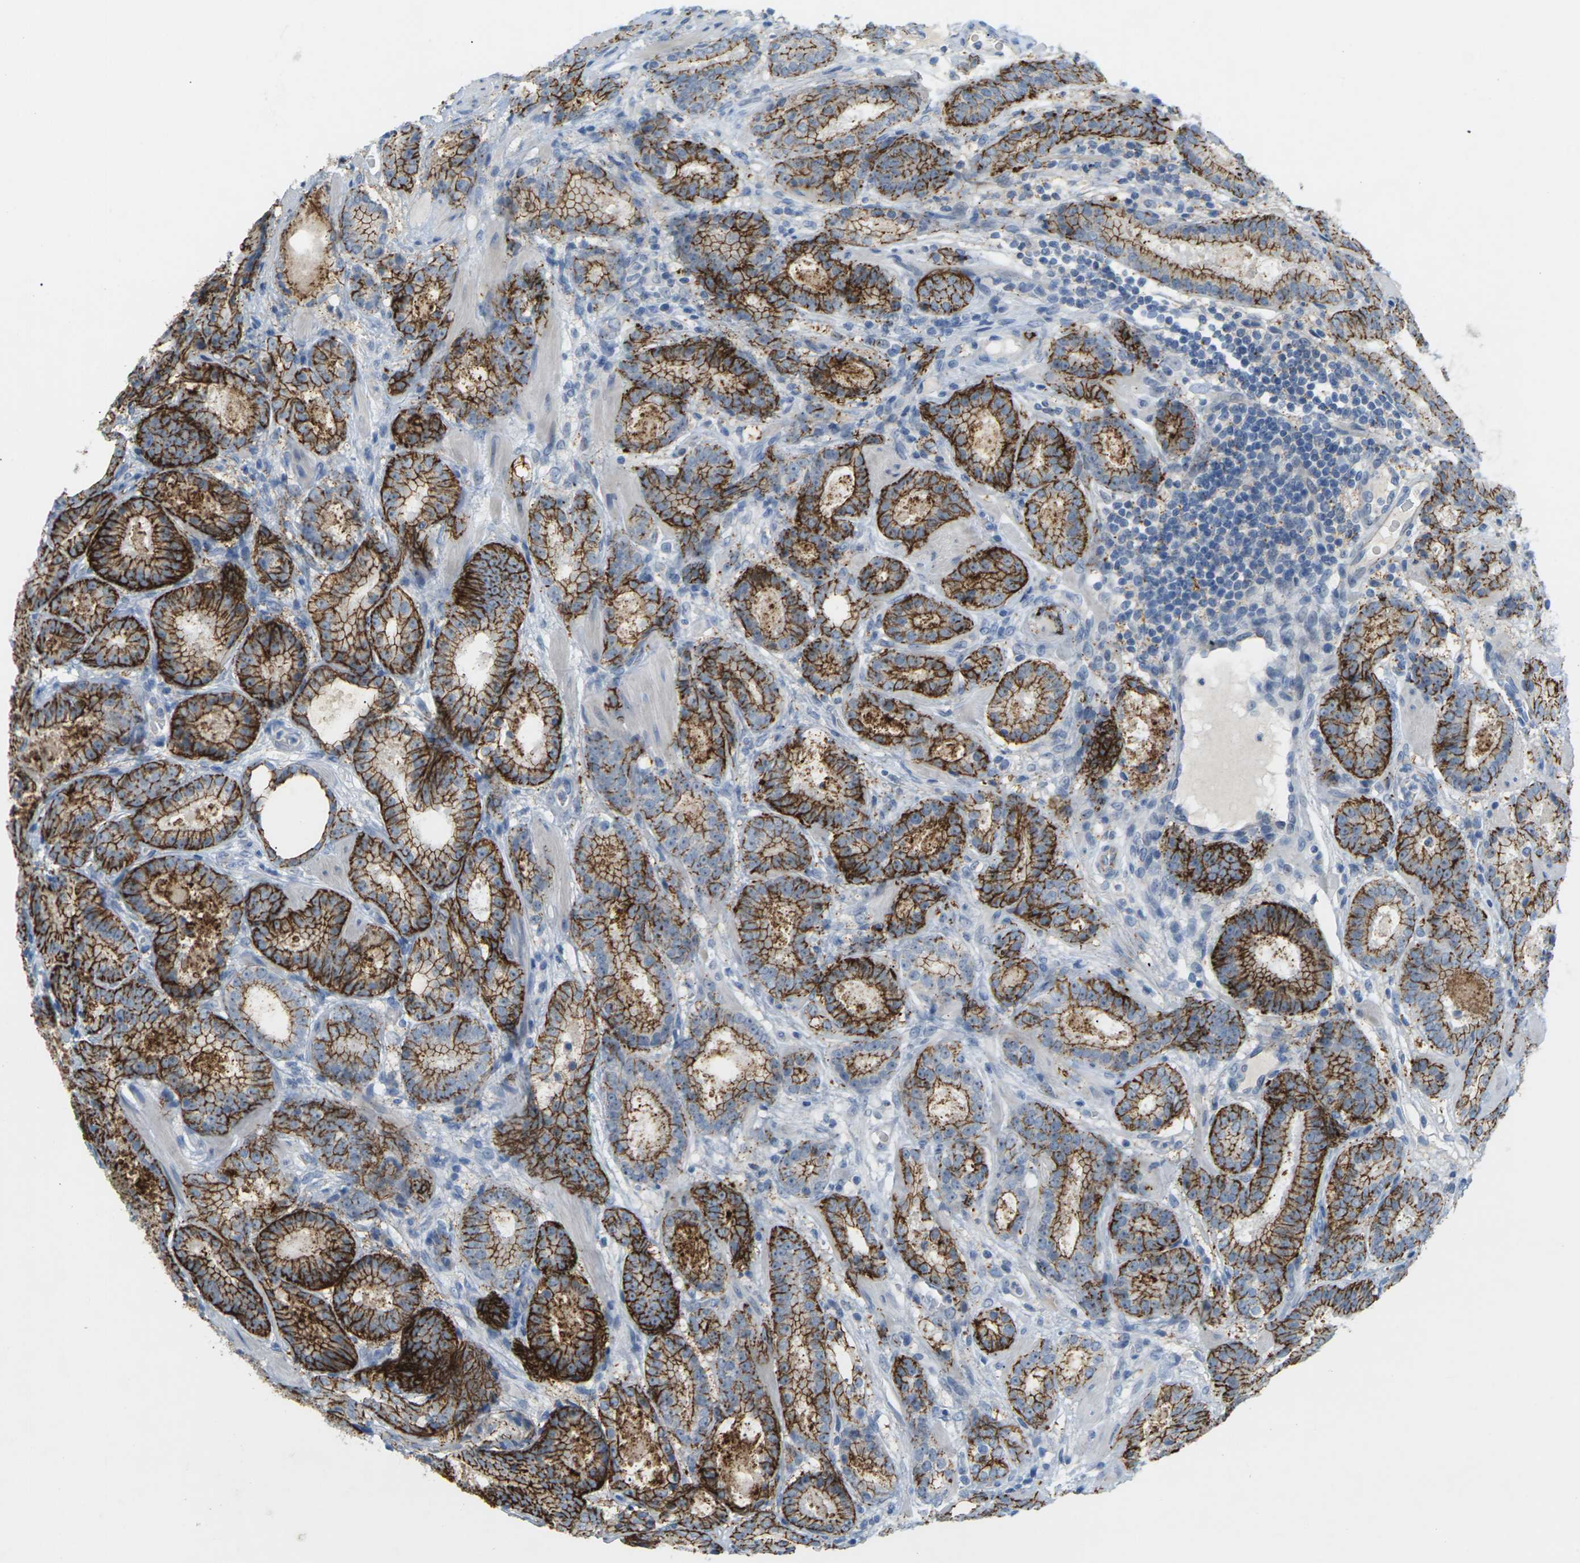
{"staining": {"intensity": "strong", "quantity": ">75%", "location": "cytoplasmic/membranous"}, "tissue": "prostate cancer", "cell_type": "Tumor cells", "image_type": "cancer", "snomed": [{"axis": "morphology", "description": "Adenocarcinoma, Low grade"}, {"axis": "topography", "description": "Prostate"}], "caption": "Immunohistochemical staining of adenocarcinoma (low-grade) (prostate) displays high levels of strong cytoplasmic/membranous staining in approximately >75% of tumor cells.", "gene": "CLDN3", "patient": {"sex": "male", "age": 69}}